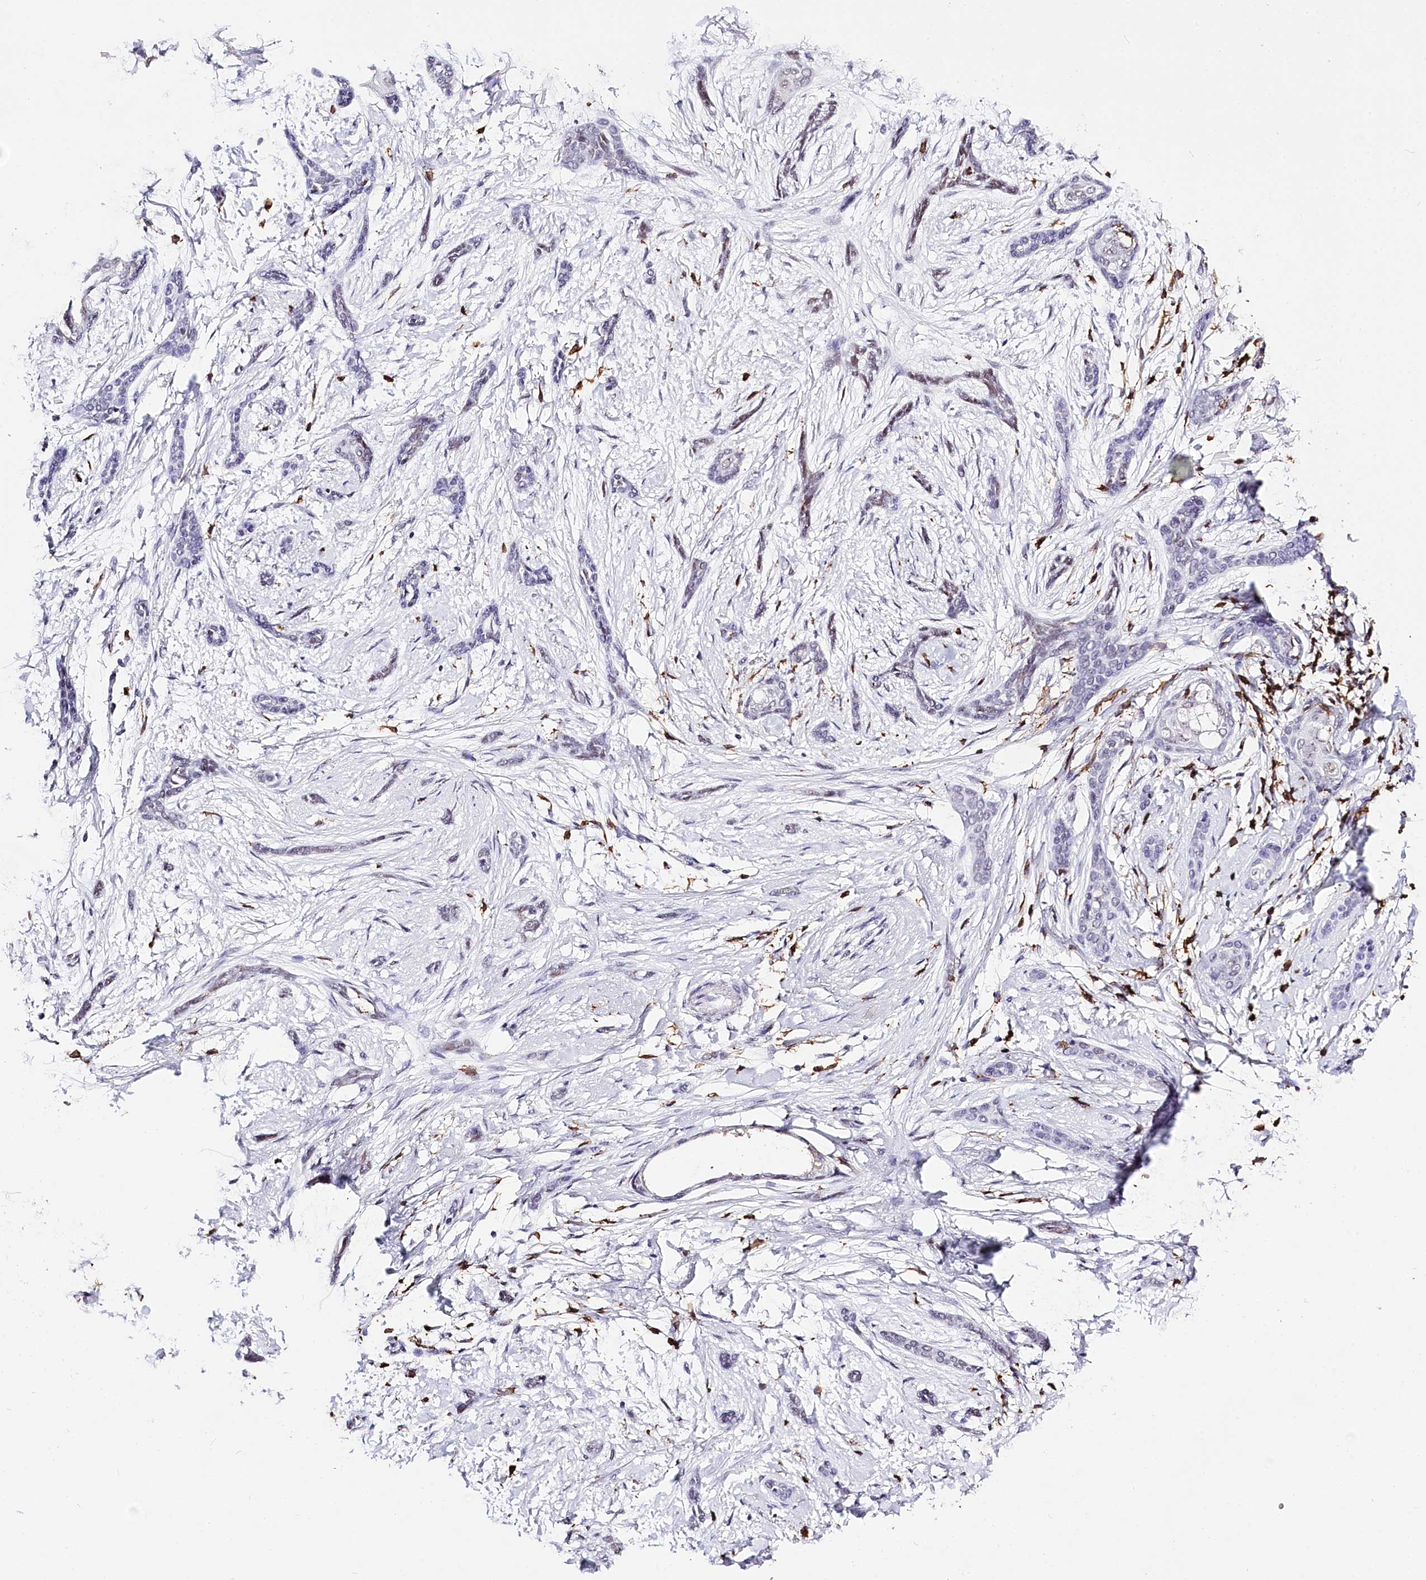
{"staining": {"intensity": "negative", "quantity": "none", "location": "none"}, "tissue": "skin cancer", "cell_type": "Tumor cells", "image_type": "cancer", "snomed": [{"axis": "morphology", "description": "Basal cell carcinoma"}, {"axis": "morphology", "description": "Adnexal tumor, benign"}, {"axis": "topography", "description": "Skin"}], "caption": "An IHC micrograph of skin benign adnexal tumor is shown. There is no staining in tumor cells of skin benign adnexal tumor.", "gene": "BARD1", "patient": {"sex": "female", "age": 42}}